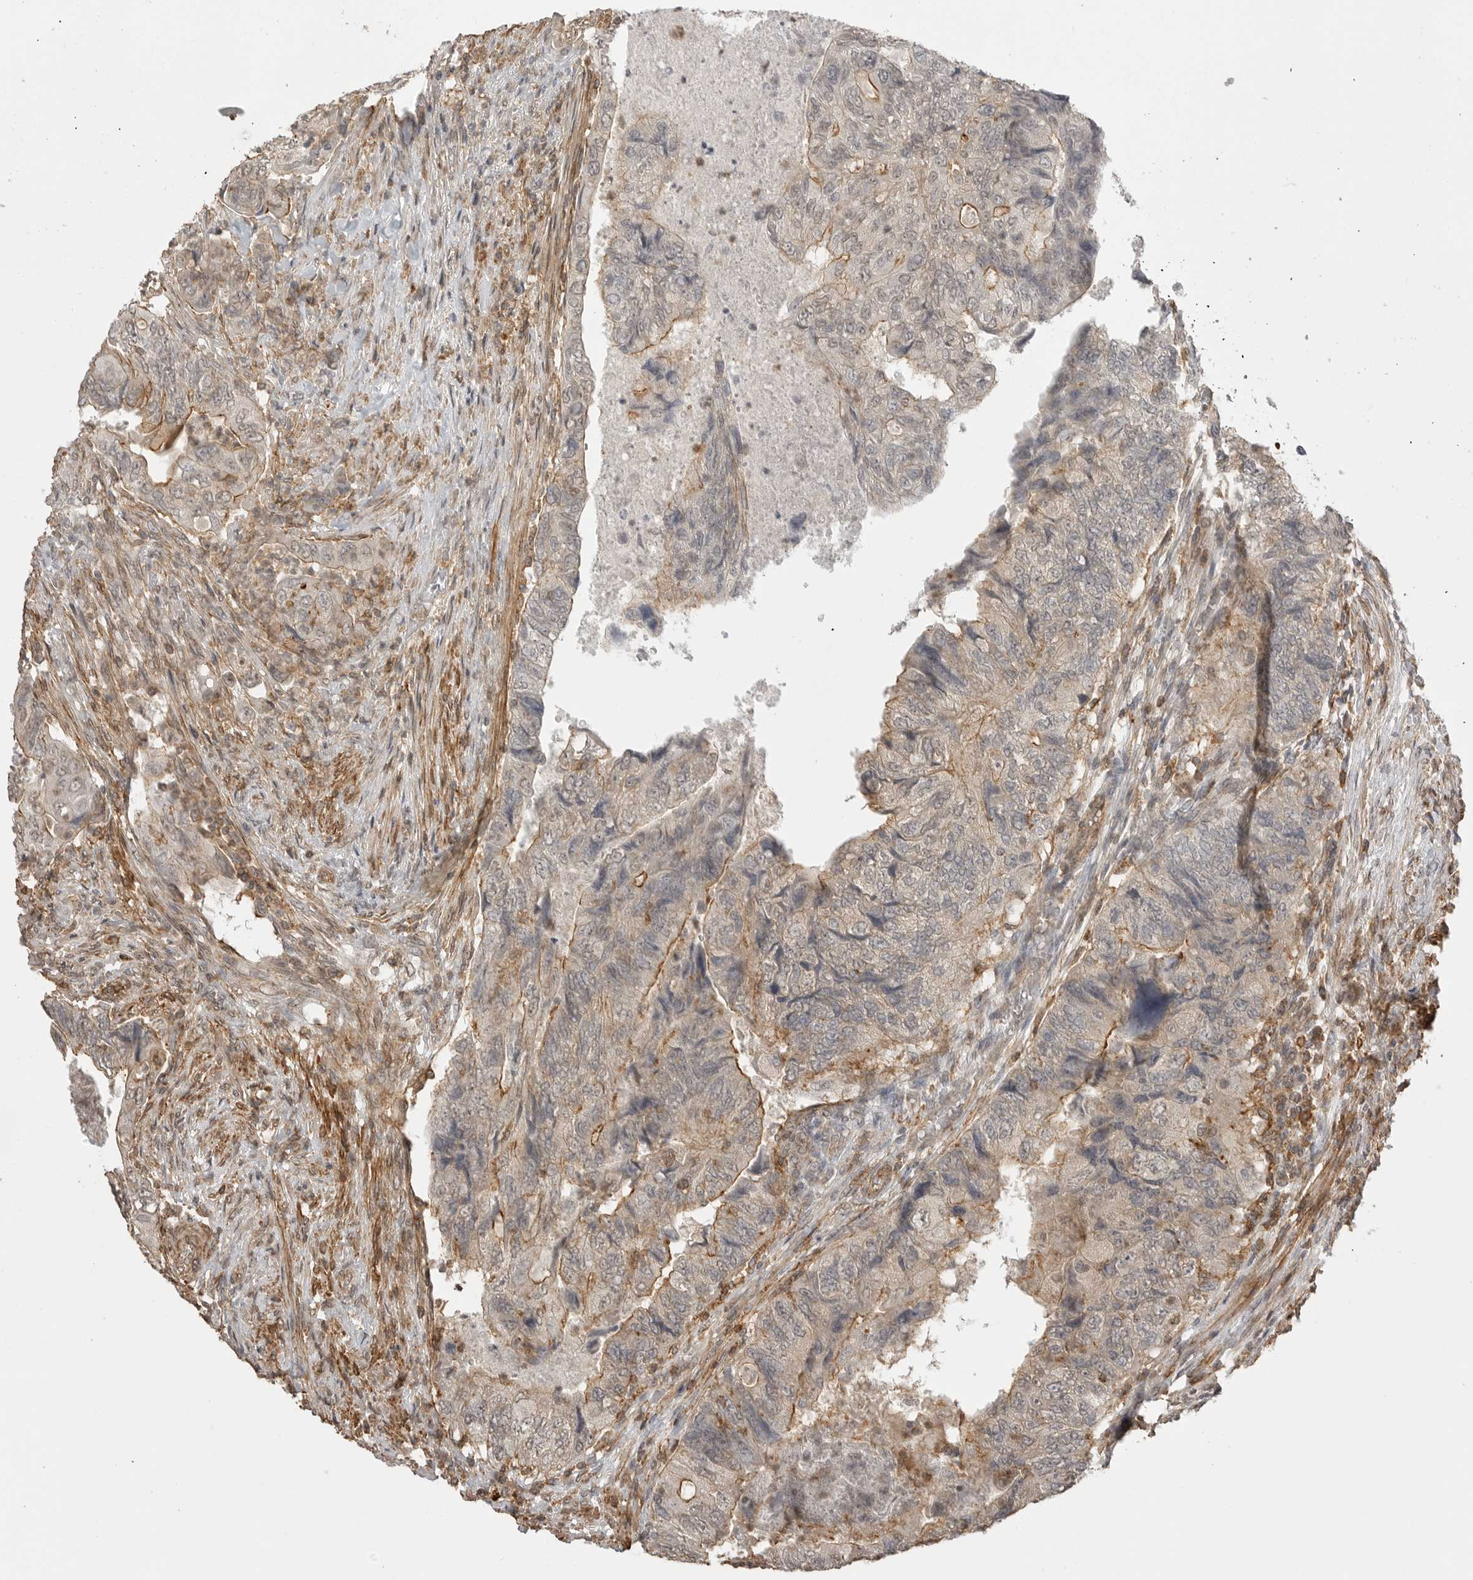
{"staining": {"intensity": "moderate", "quantity": "<25%", "location": "cytoplasmic/membranous"}, "tissue": "colorectal cancer", "cell_type": "Tumor cells", "image_type": "cancer", "snomed": [{"axis": "morphology", "description": "Adenocarcinoma, NOS"}, {"axis": "topography", "description": "Rectum"}], "caption": "Tumor cells reveal low levels of moderate cytoplasmic/membranous expression in approximately <25% of cells in colorectal cancer. Using DAB (3,3'-diaminobenzidine) (brown) and hematoxylin (blue) stains, captured at high magnification using brightfield microscopy.", "gene": "GPC2", "patient": {"sex": "male", "age": 63}}